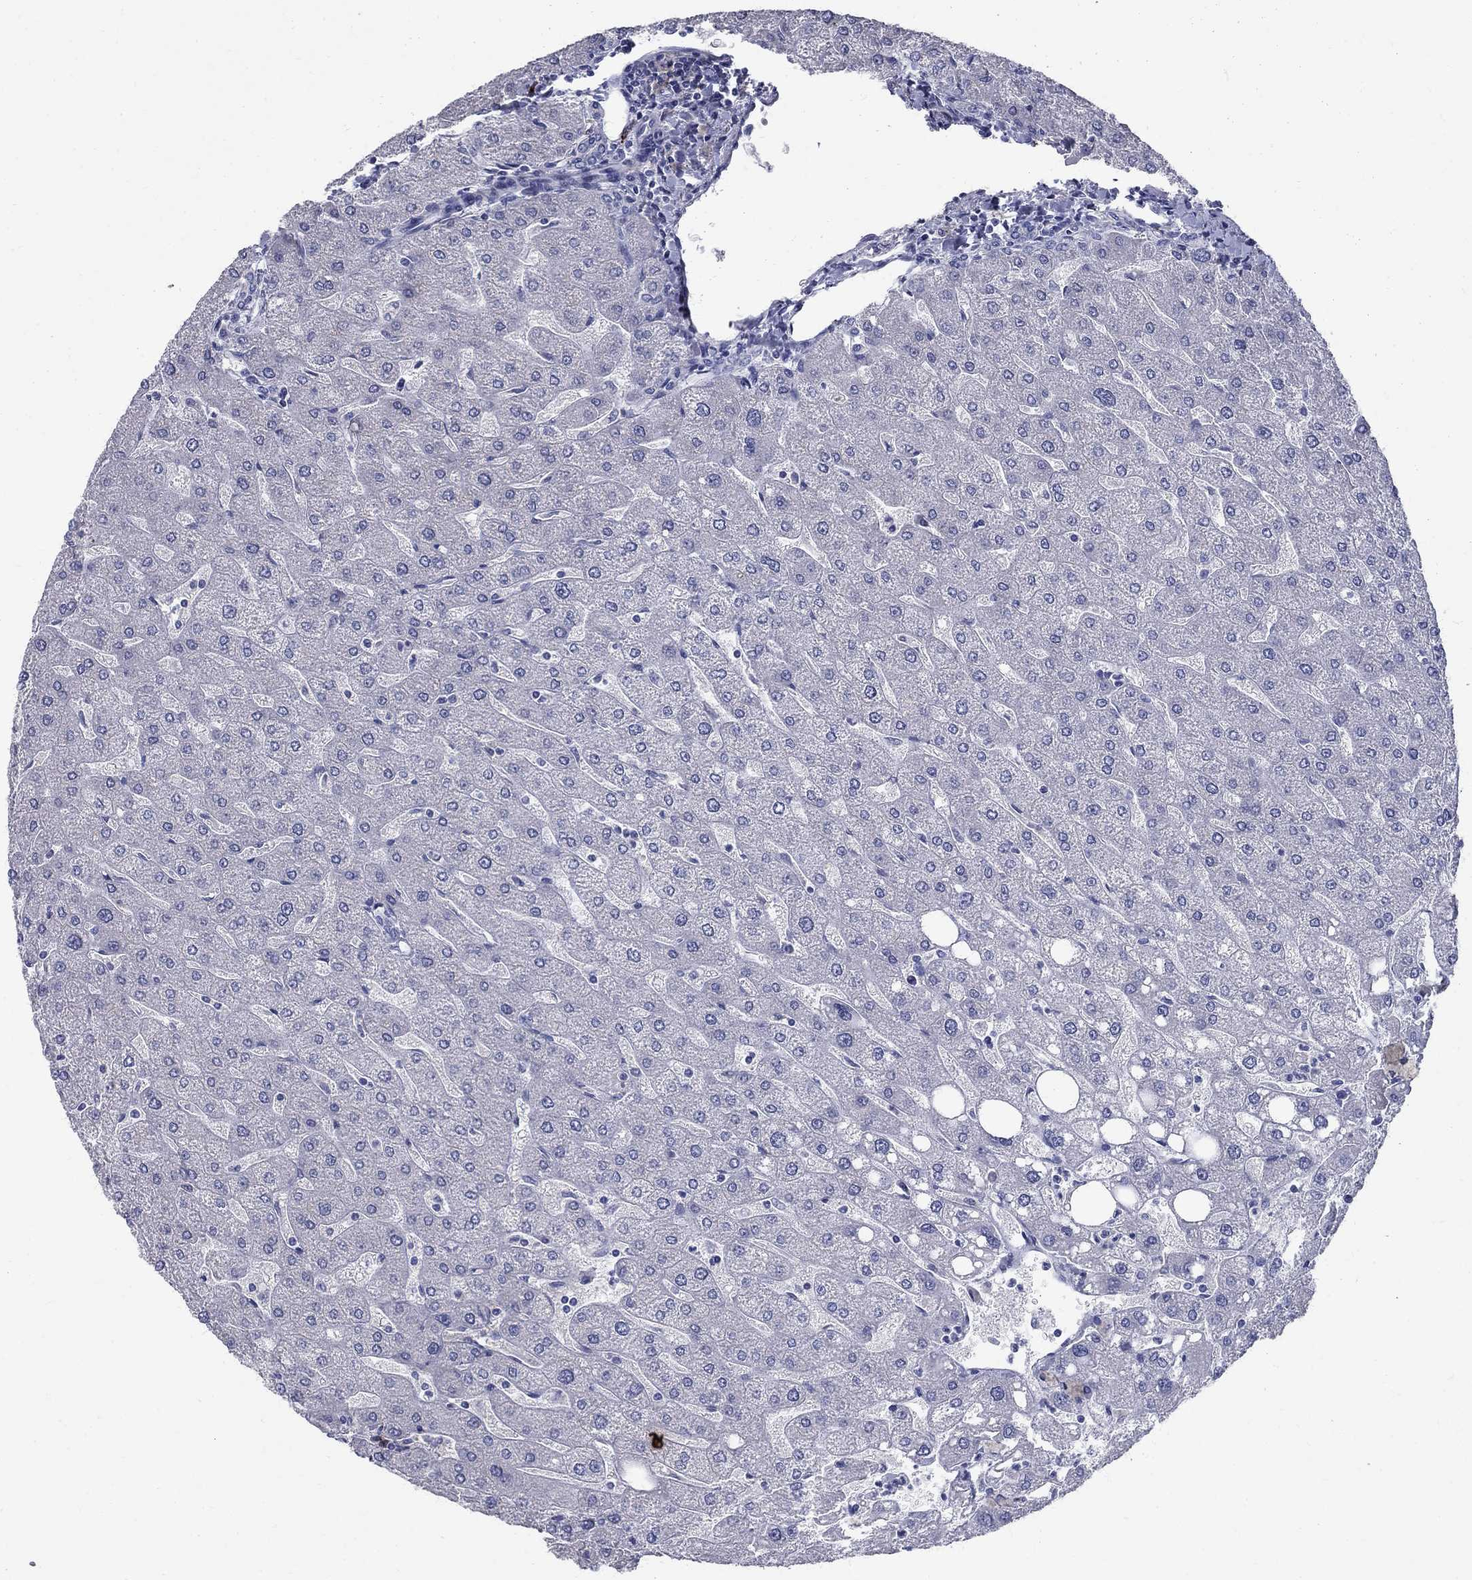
{"staining": {"intensity": "negative", "quantity": "none", "location": "none"}, "tissue": "liver", "cell_type": "Cholangiocytes", "image_type": "normal", "snomed": [{"axis": "morphology", "description": "Normal tissue, NOS"}, {"axis": "topography", "description": "Liver"}], "caption": "Cholangiocytes are negative for protein expression in benign human liver.", "gene": "TP53TG5", "patient": {"sex": "male", "age": 67}}